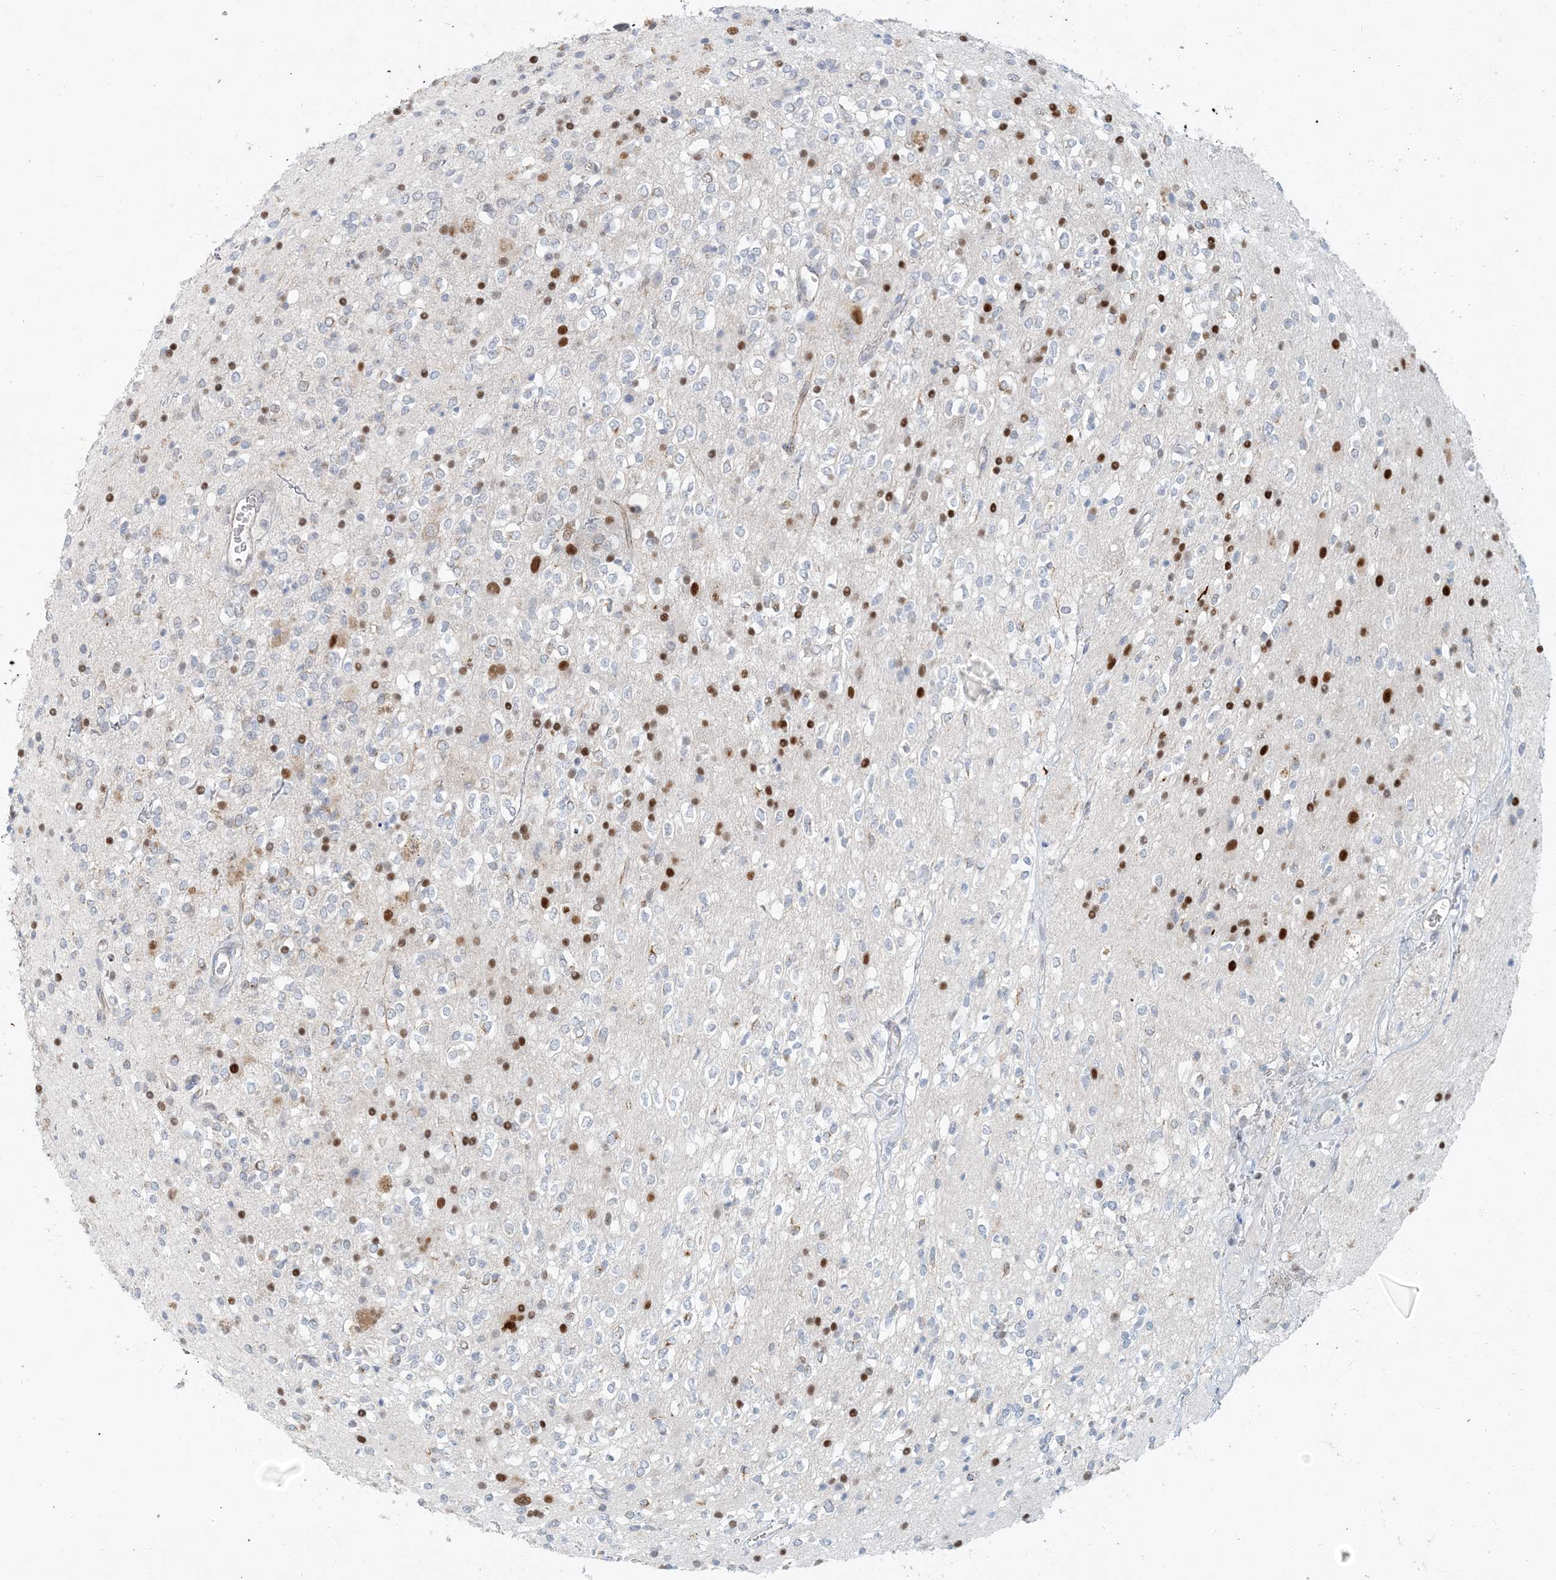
{"staining": {"intensity": "moderate", "quantity": "<25%", "location": "nuclear"}, "tissue": "glioma", "cell_type": "Tumor cells", "image_type": "cancer", "snomed": [{"axis": "morphology", "description": "Glioma, malignant, High grade"}, {"axis": "topography", "description": "Brain"}], "caption": "Immunohistochemical staining of glioma reveals low levels of moderate nuclear positivity in about <25% of tumor cells. Nuclei are stained in blue.", "gene": "AK9", "patient": {"sex": "male", "age": 34}}